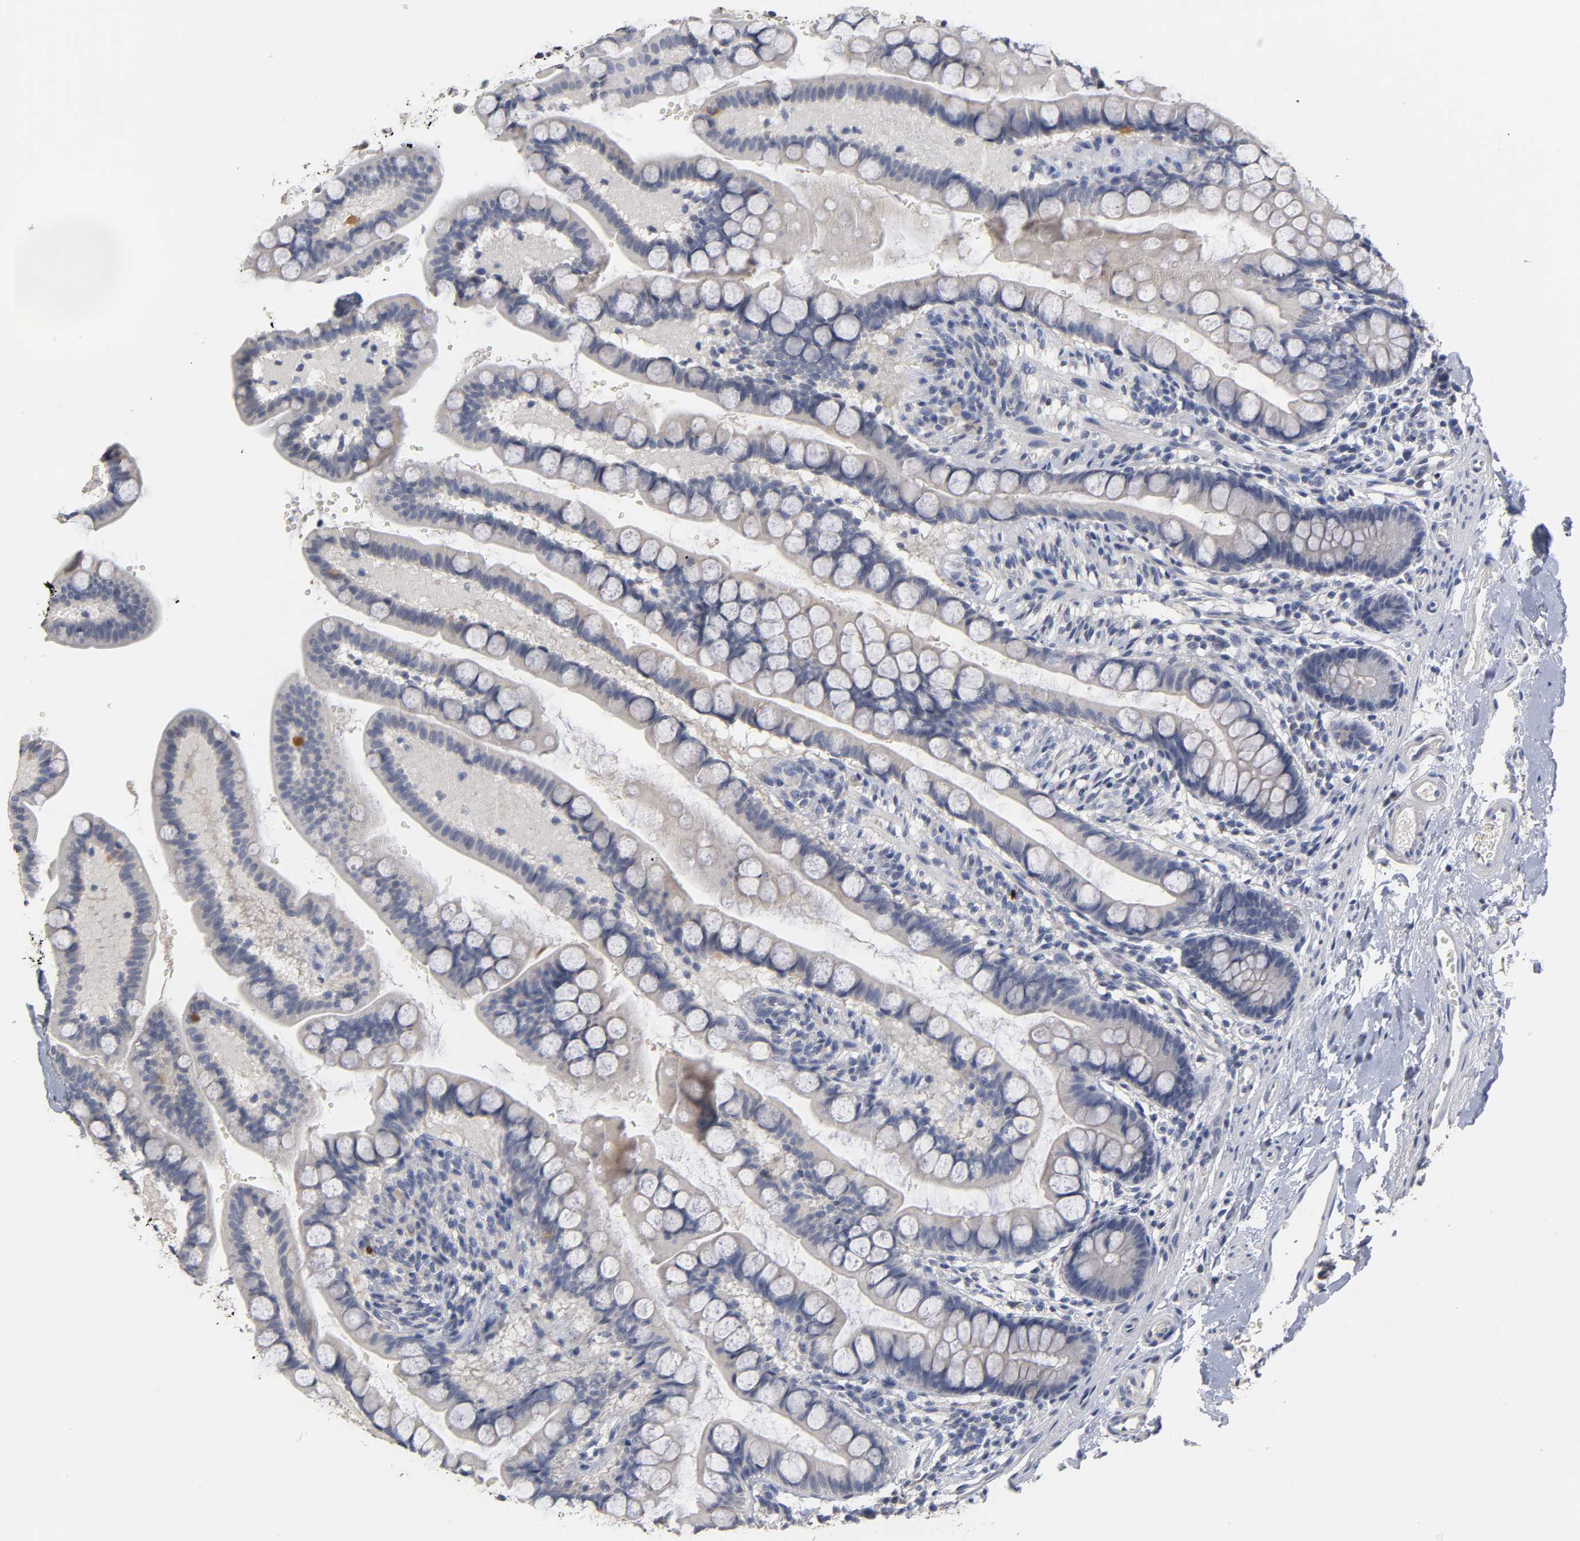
{"staining": {"intensity": "negative", "quantity": "none", "location": "none"}, "tissue": "small intestine", "cell_type": "Glandular cells", "image_type": "normal", "snomed": [{"axis": "morphology", "description": "Normal tissue, NOS"}, {"axis": "topography", "description": "Small intestine"}], "caption": "This is an IHC photomicrograph of unremarkable human small intestine. There is no expression in glandular cells.", "gene": "OVOL1", "patient": {"sex": "female", "age": 58}}